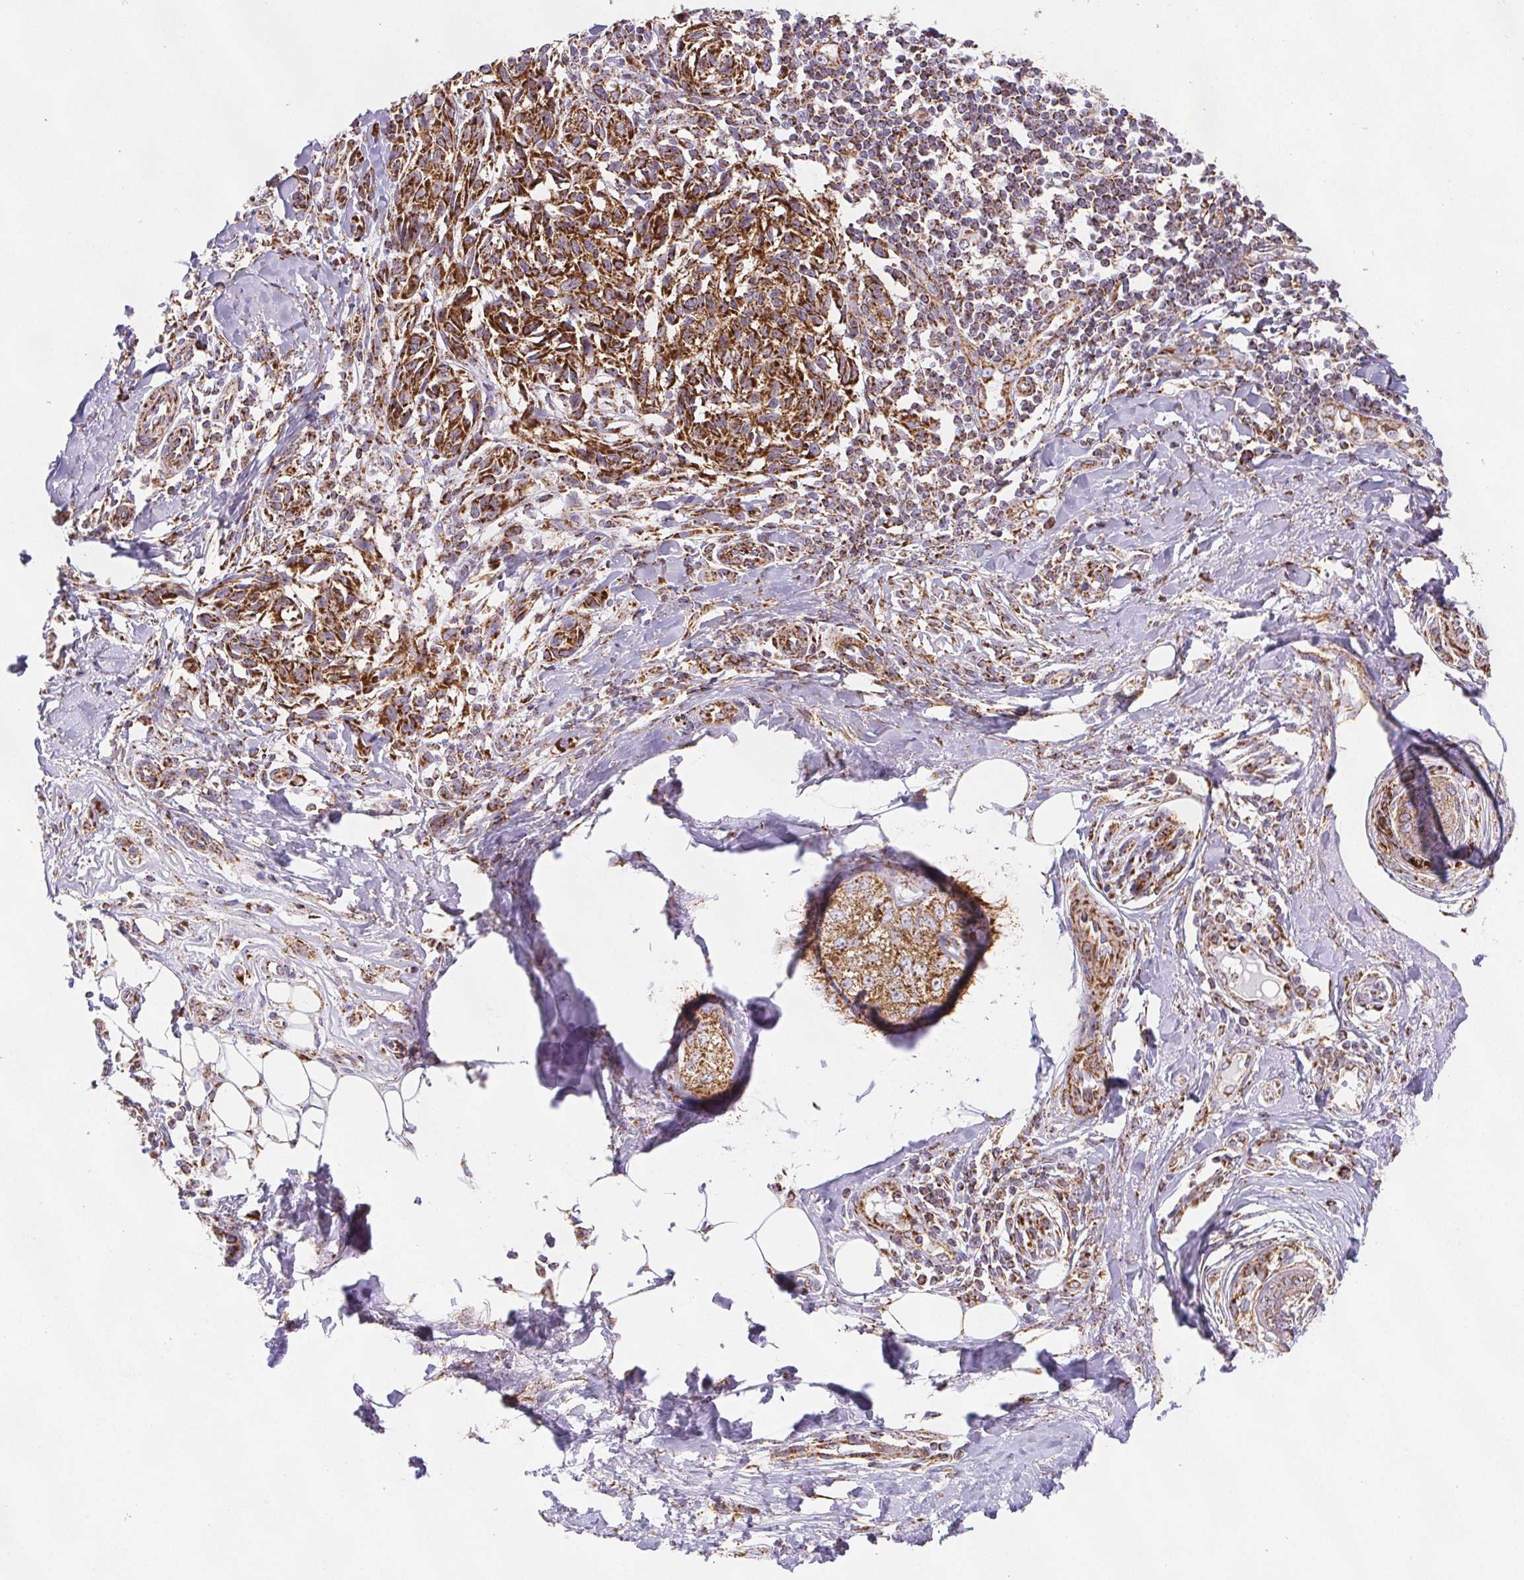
{"staining": {"intensity": "strong", "quantity": ">75%", "location": "cytoplasmic/membranous"}, "tissue": "melanoma", "cell_type": "Tumor cells", "image_type": "cancer", "snomed": [{"axis": "morphology", "description": "Malignant melanoma, NOS"}, {"axis": "topography", "description": "Skin"}], "caption": "About >75% of tumor cells in melanoma display strong cytoplasmic/membranous protein staining as visualized by brown immunohistochemical staining.", "gene": "NIPSNAP2", "patient": {"sex": "female", "age": 86}}